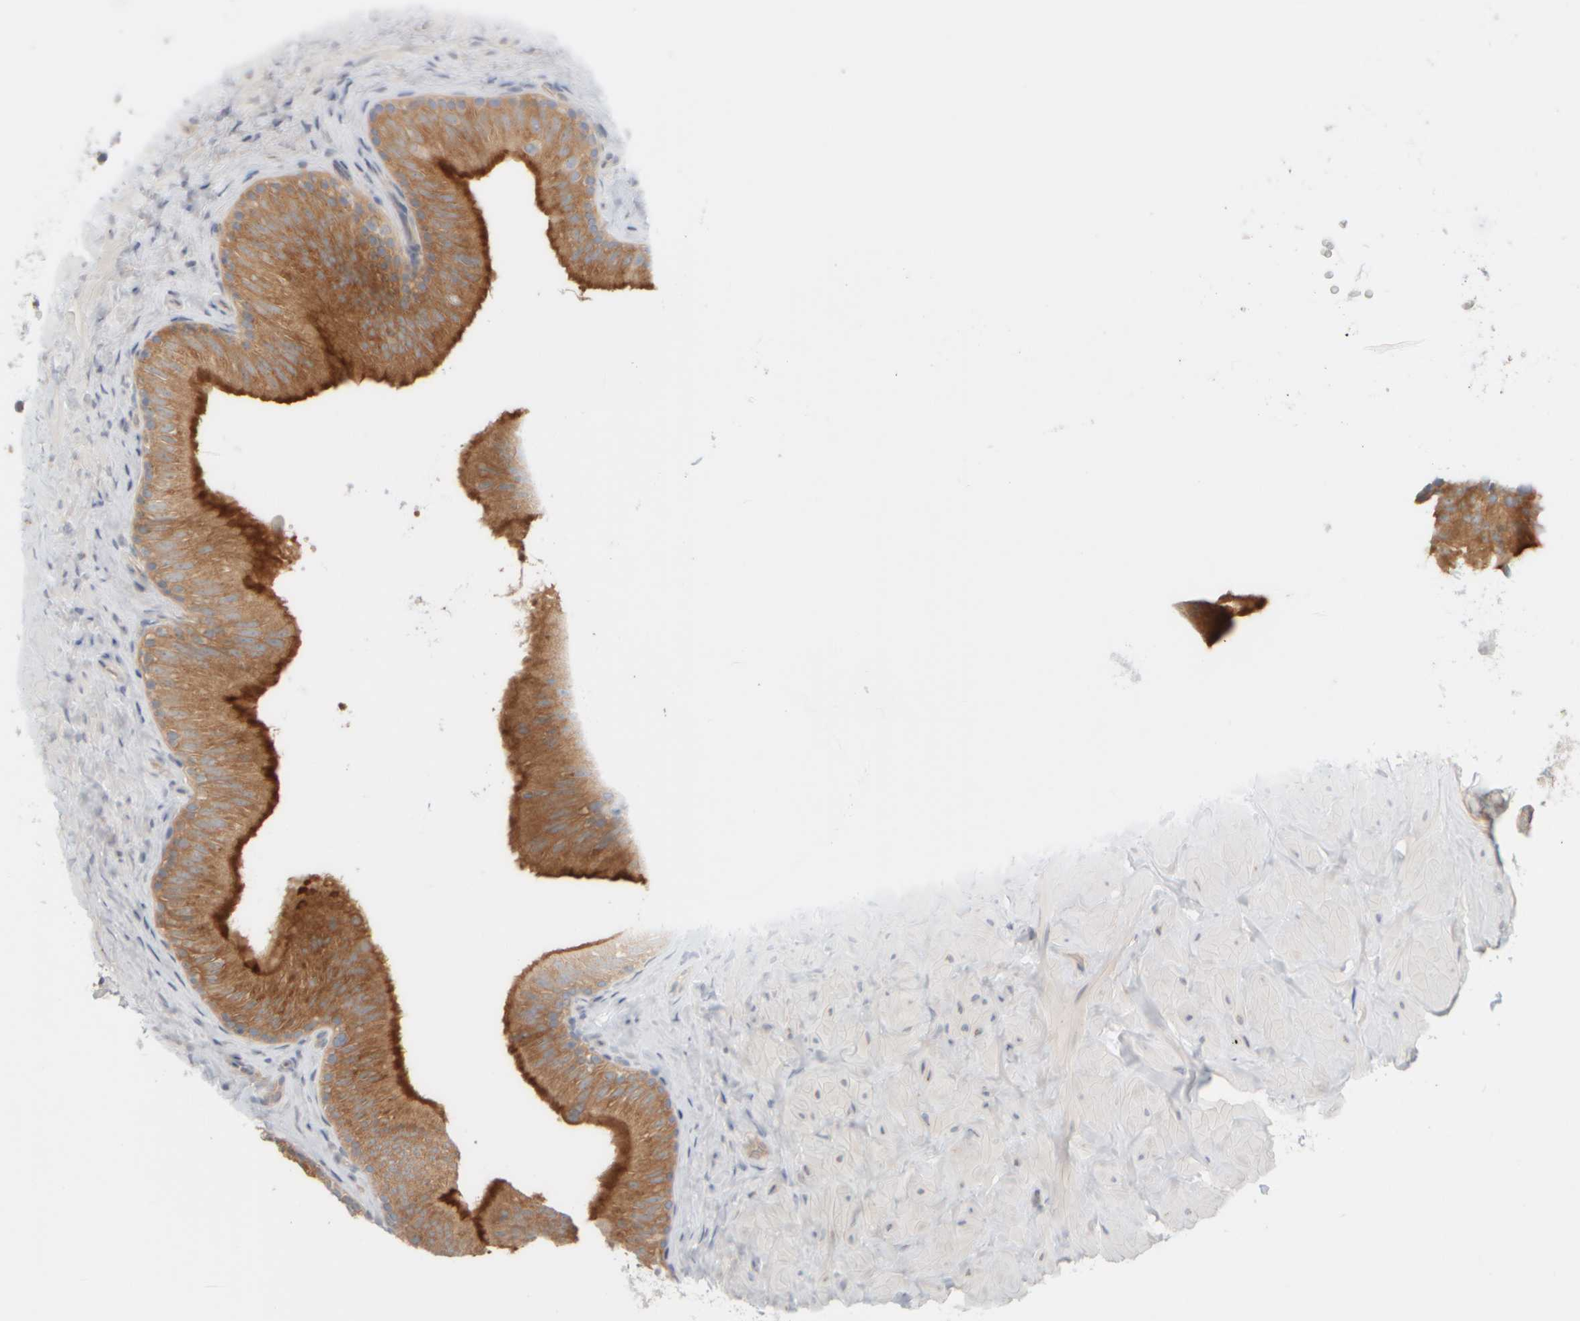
{"staining": {"intensity": "strong", "quantity": ">75%", "location": "cytoplasmic/membranous"}, "tissue": "epididymis", "cell_type": "Glandular cells", "image_type": "normal", "snomed": [{"axis": "morphology", "description": "Normal tissue, NOS"}, {"axis": "topography", "description": "Vascular tissue"}, {"axis": "topography", "description": "Epididymis"}], "caption": "A brown stain shows strong cytoplasmic/membranous expression of a protein in glandular cells of unremarkable human epididymis.", "gene": "GOPC", "patient": {"sex": "male", "age": 49}}